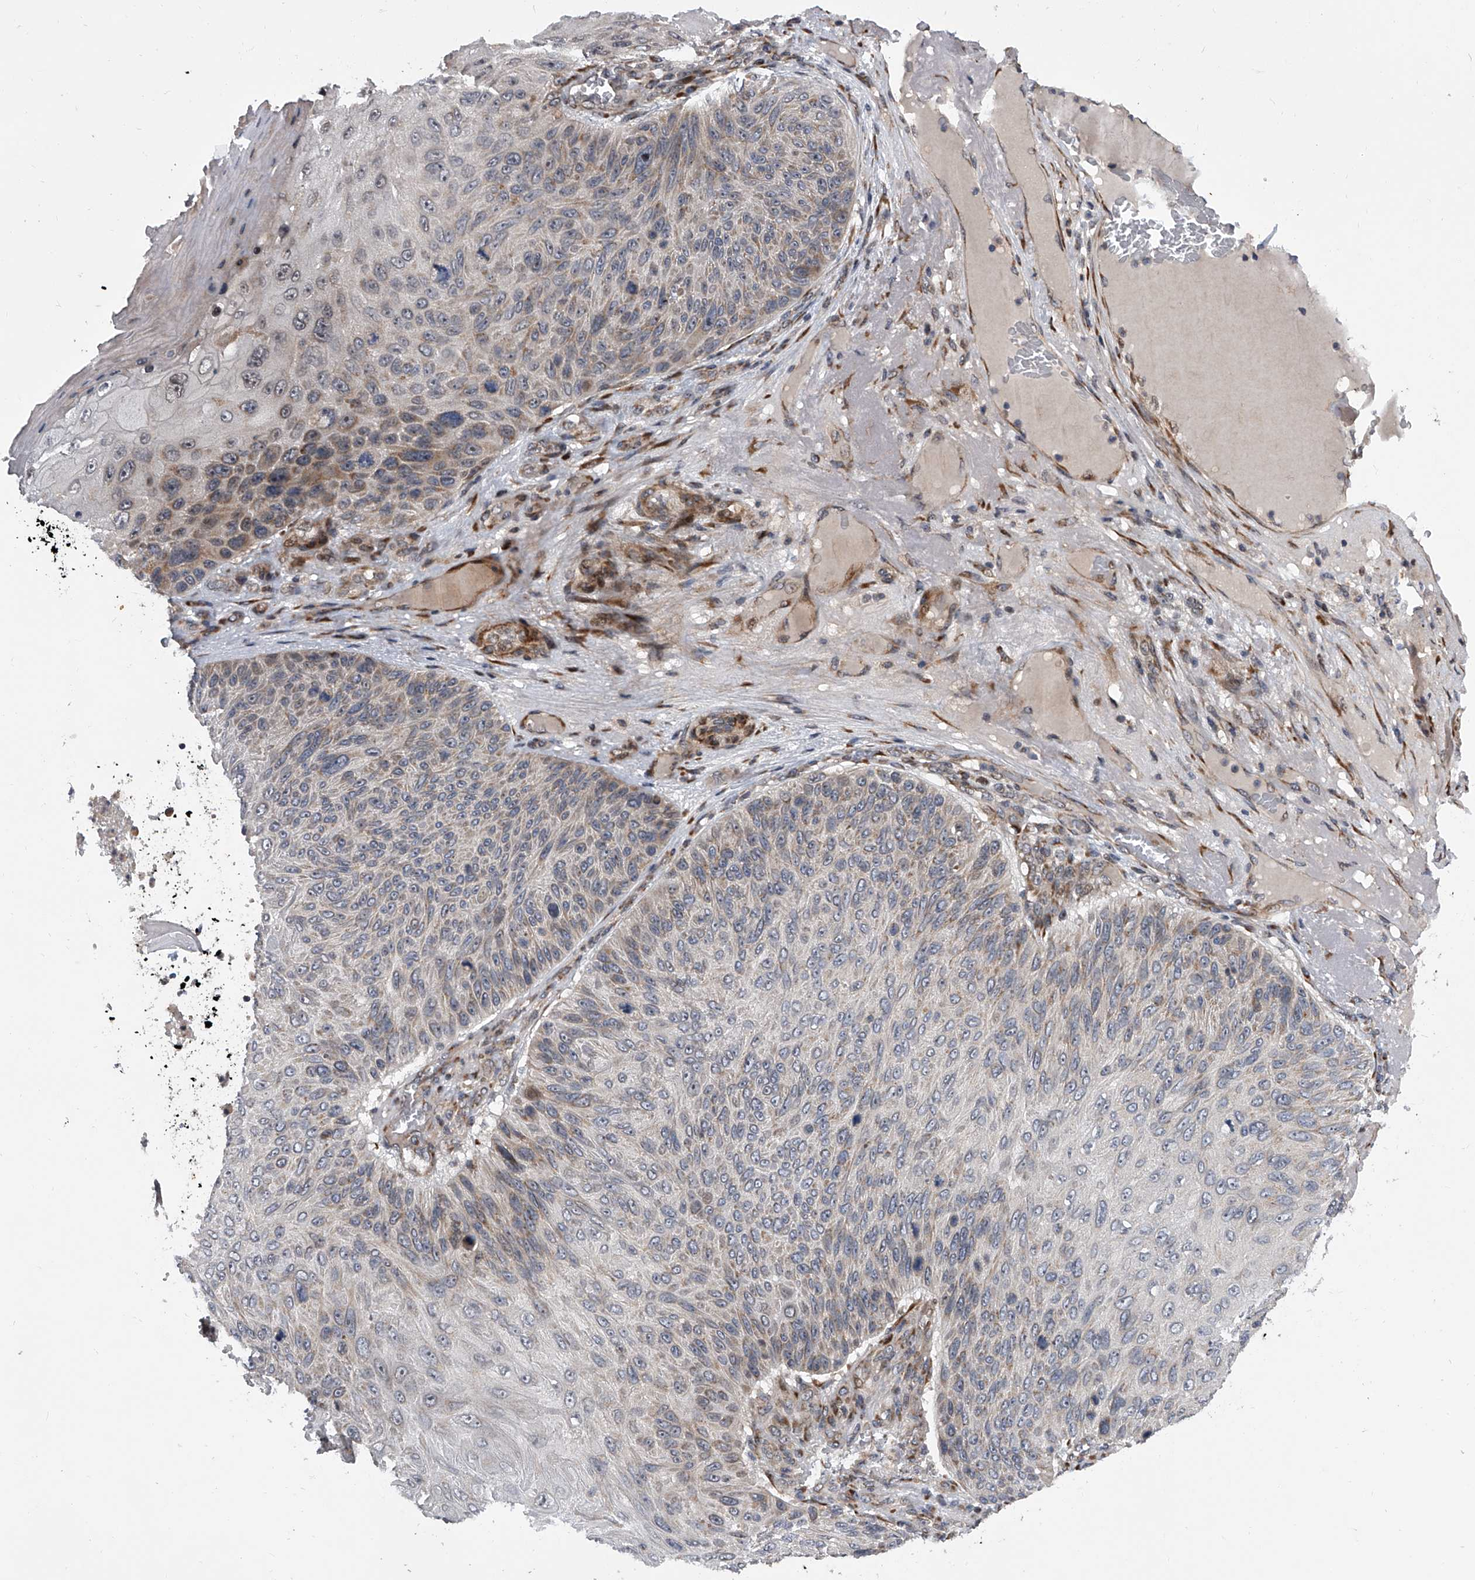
{"staining": {"intensity": "weak", "quantity": "25%-75%", "location": "cytoplasmic/membranous"}, "tissue": "skin cancer", "cell_type": "Tumor cells", "image_type": "cancer", "snomed": [{"axis": "morphology", "description": "Squamous cell carcinoma, NOS"}, {"axis": "topography", "description": "Skin"}], "caption": "Tumor cells show low levels of weak cytoplasmic/membranous staining in about 25%-75% of cells in squamous cell carcinoma (skin).", "gene": "DLGAP2", "patient": {"sex": "female", "age": 88}}